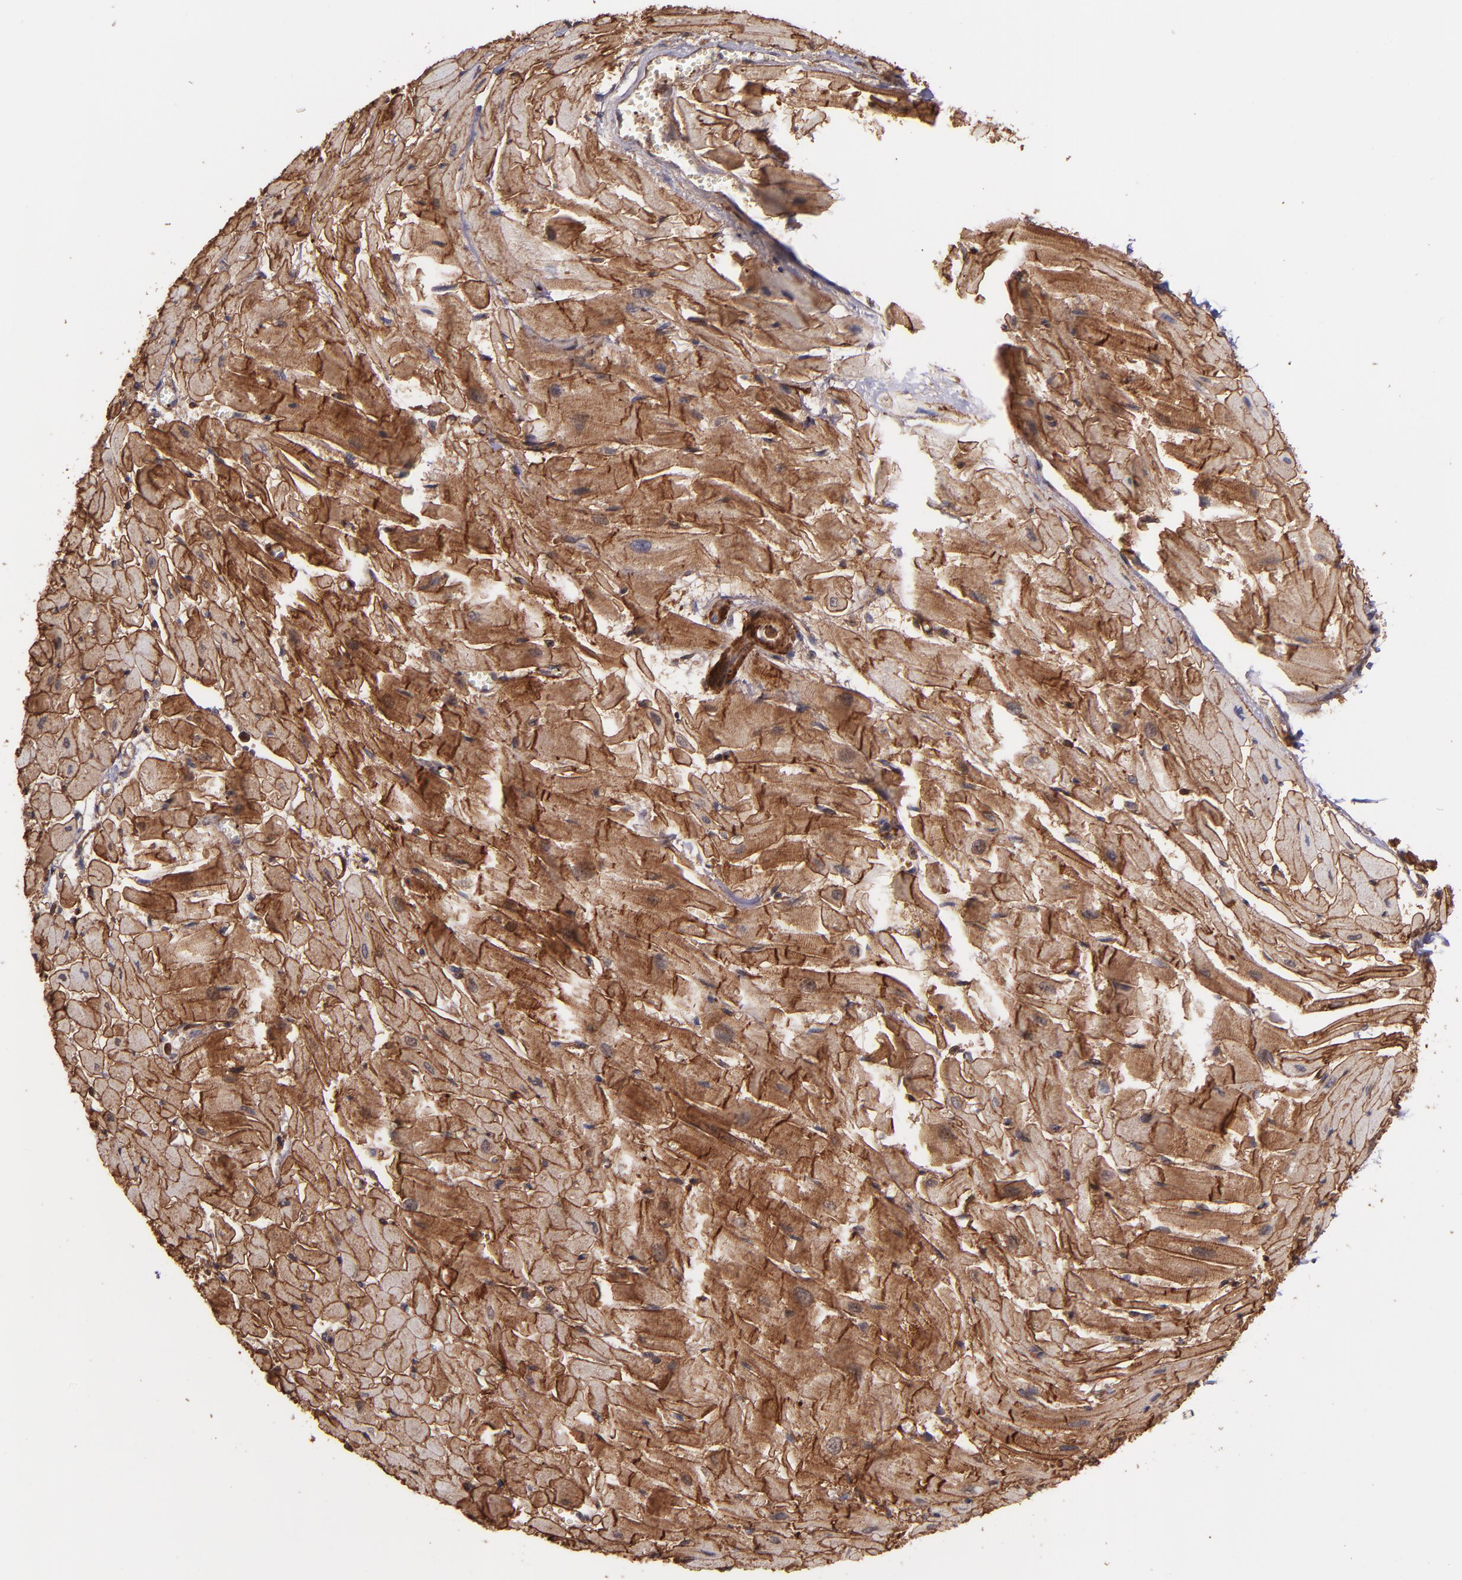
{"staining": {"intensity": "moderate", "quantity": ">75%", "location": "cytoplasmic/membranous"}, "tissue": "heart muscle", "cell_type": "Cardiomyocytes", "image_type": "normal", "snomed": [{"axis": "morphology", "description": "Normal tissue, NOS"}, {"axis": "topography", "description": "Heart"}], "caption": "Immunohistochemistry (IHC) of benign heart muscle shows medium levels of moderate cytoplasmic/membranous expression in about >75% of cardiomyocytes. Immunohistochemistry stains the protein of interest in brown and the nuclei are stained blue.", "gene": "VCL", "patient": {"sex": "female", "age": 19}}